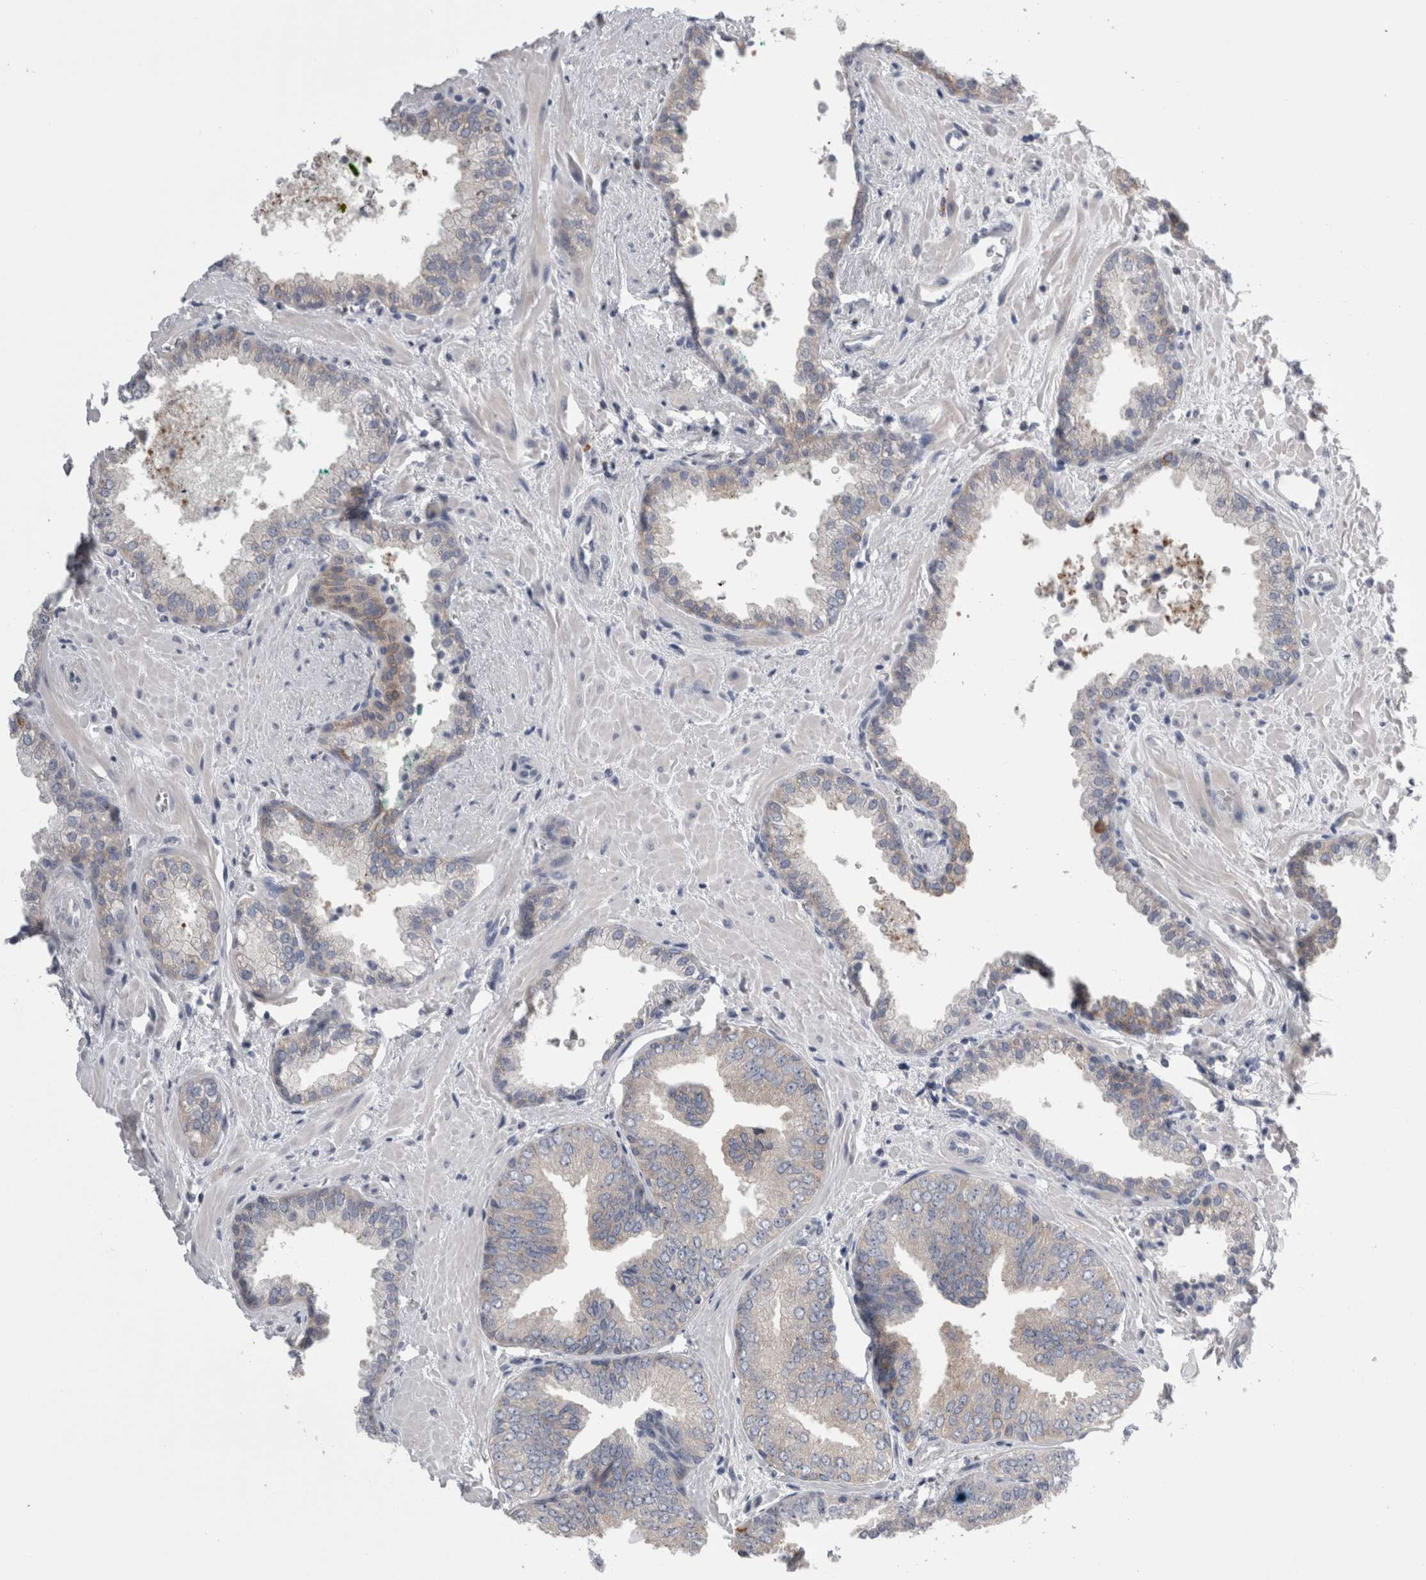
{"staining": {"intensity": "negative", "quantity": "none", "location": "none"}, "tissue": "prostate cancer", "cell_type": "Tumor cells", "image_type": "cancer", "snomed": [{"axis": "morphology", "description": "Adenocarcinoma, Low grade"}, {"axis": "topography", "description": "Prostate"}], "caption": "The immunohistochemistry (IHC) micrograph has no significant staining in tumor cells of prostate cancer tissue.", "gene": "DCTN6", "patient": {"sex": "male", "age": 71}}